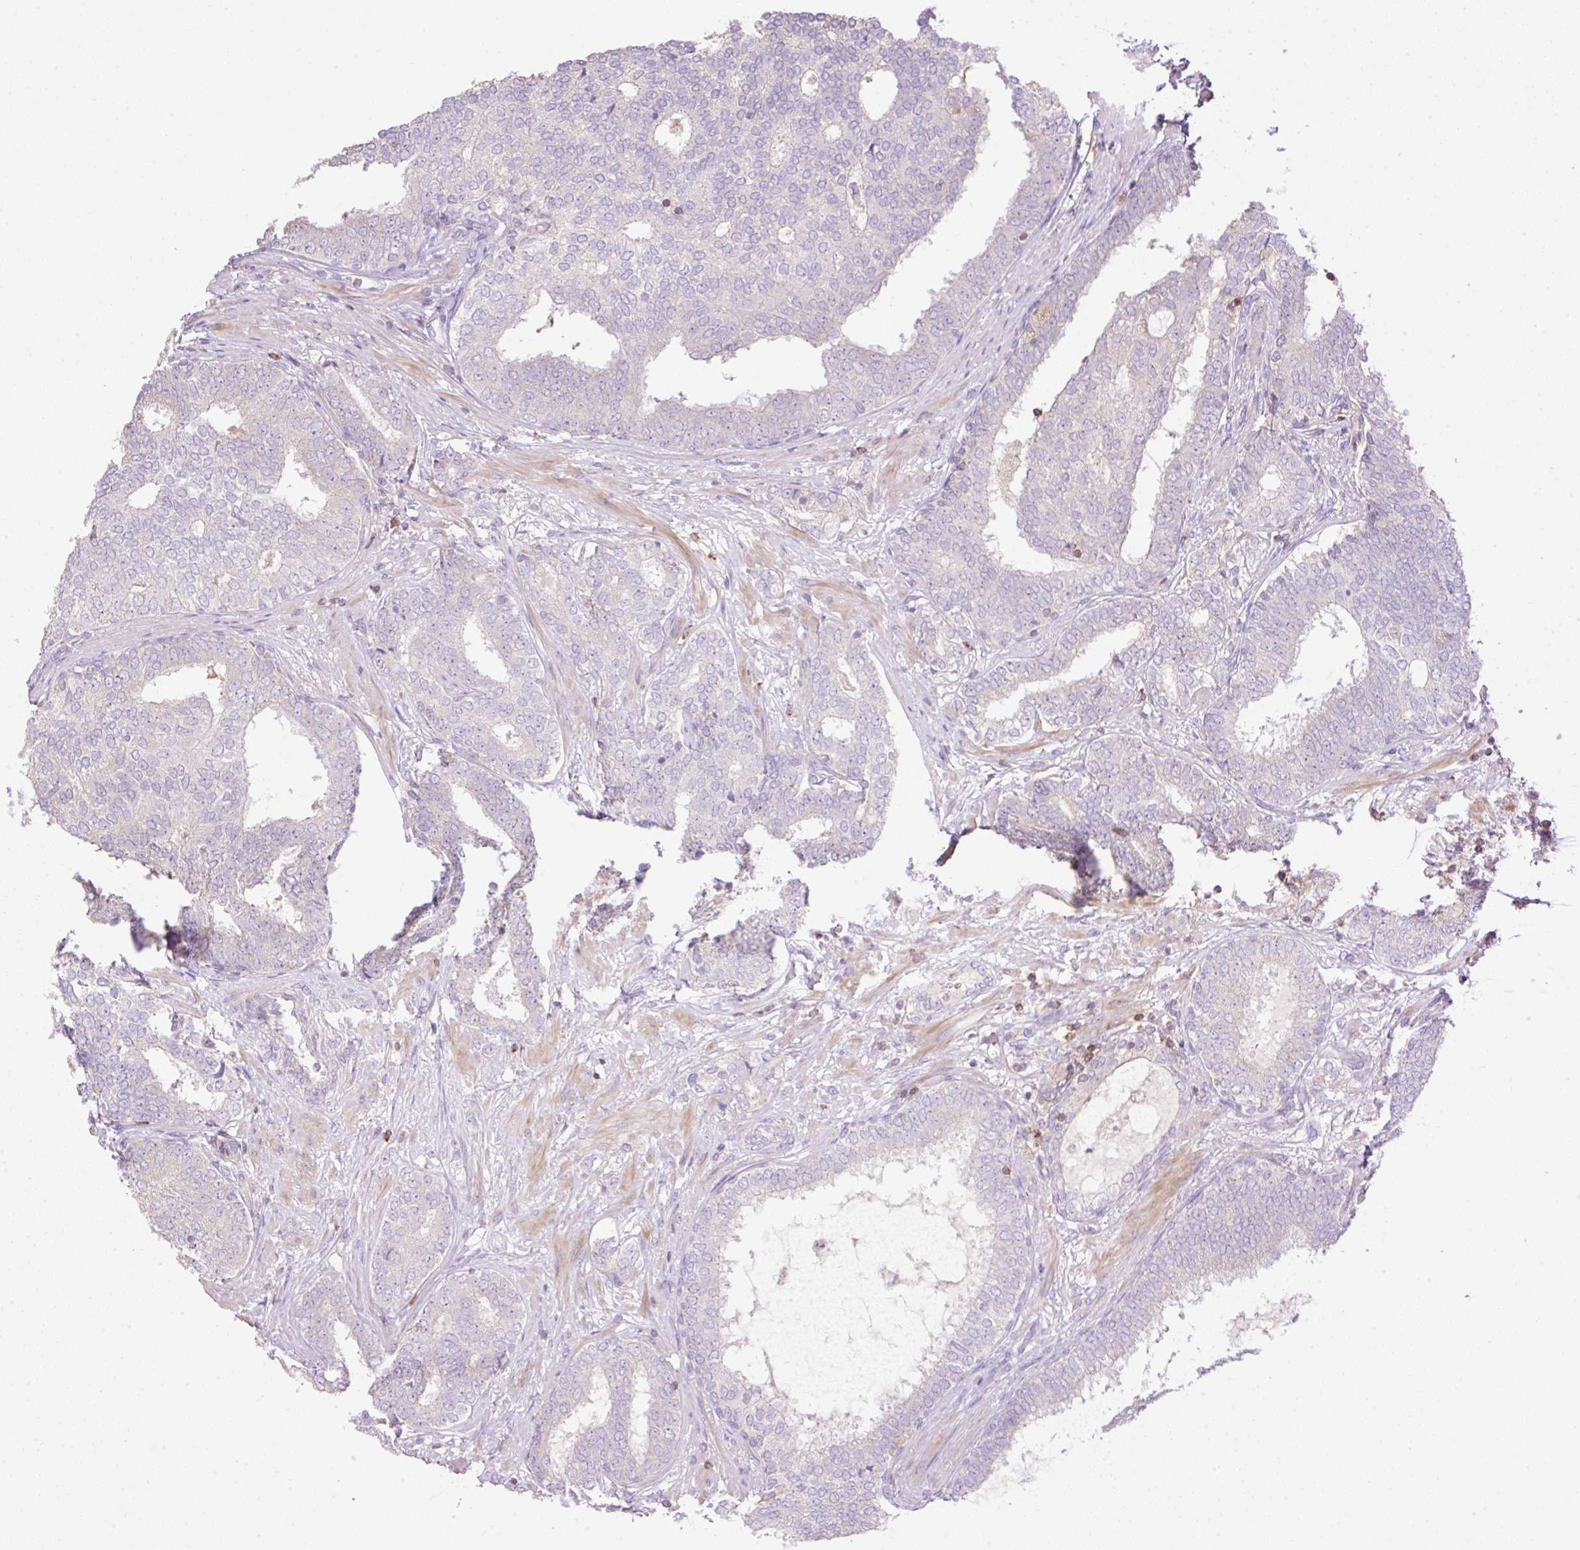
{"staining": {"intensity": "negative", "quantity": "none", "location": "none"}, "tissue": "prostate cancer", "cell_type": "Tumor cells", "image_type": "cancer", "snomed": [{"axis": "morphology", "description": "Adenocarcinoma, High grade"}, {"axis": "topography", "description": "Prostate"}], "caption": "Tumor cells show no significant protein staining in prostate cancer.", "gene": "VPS25", "patient": {"sex": "male", "age": 72}}